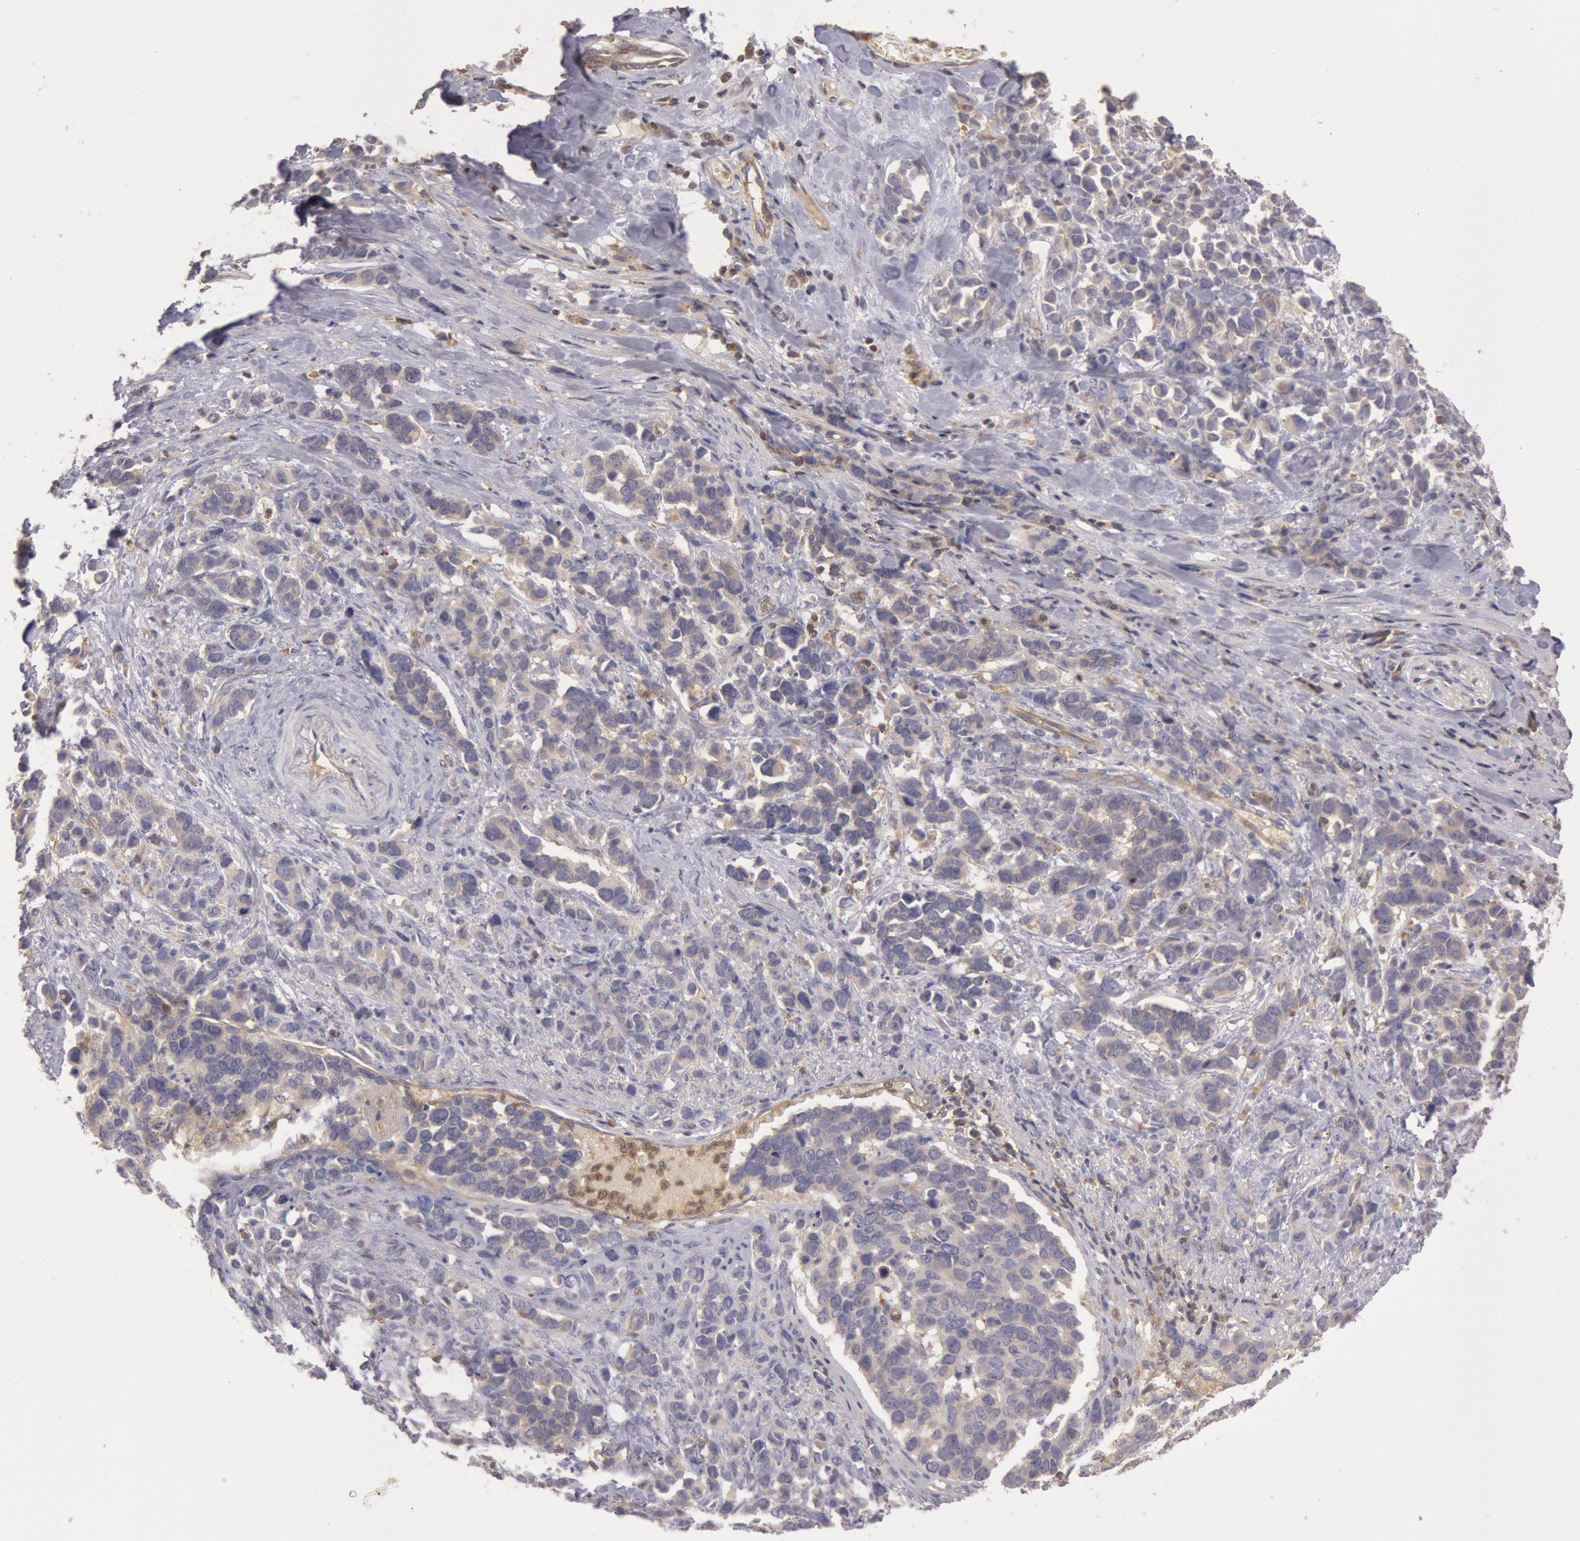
{"staining": {"intensity": "weak", "quantity": "25%-75%", "location": "cytoplasmic/membranous"}, "tissue": "stomach cancer", "cell_type": "Tumor cells", "image_type": "cancer", "snomed": [{"axis": "morphology", "description": "Adenocarcinoma, NOS"}, {"axis": "topography", "description": "Stomach, upper"}], "caption": "Protein staining by immunohistochemistry demonstrates weak cytoplasmic/membranous positivity in approximately 25%-75% of tumor cells in adenocarcinoma (stomach).", "gene": "PIK3R1", "patient": {"sex": "male", "age": 71}}